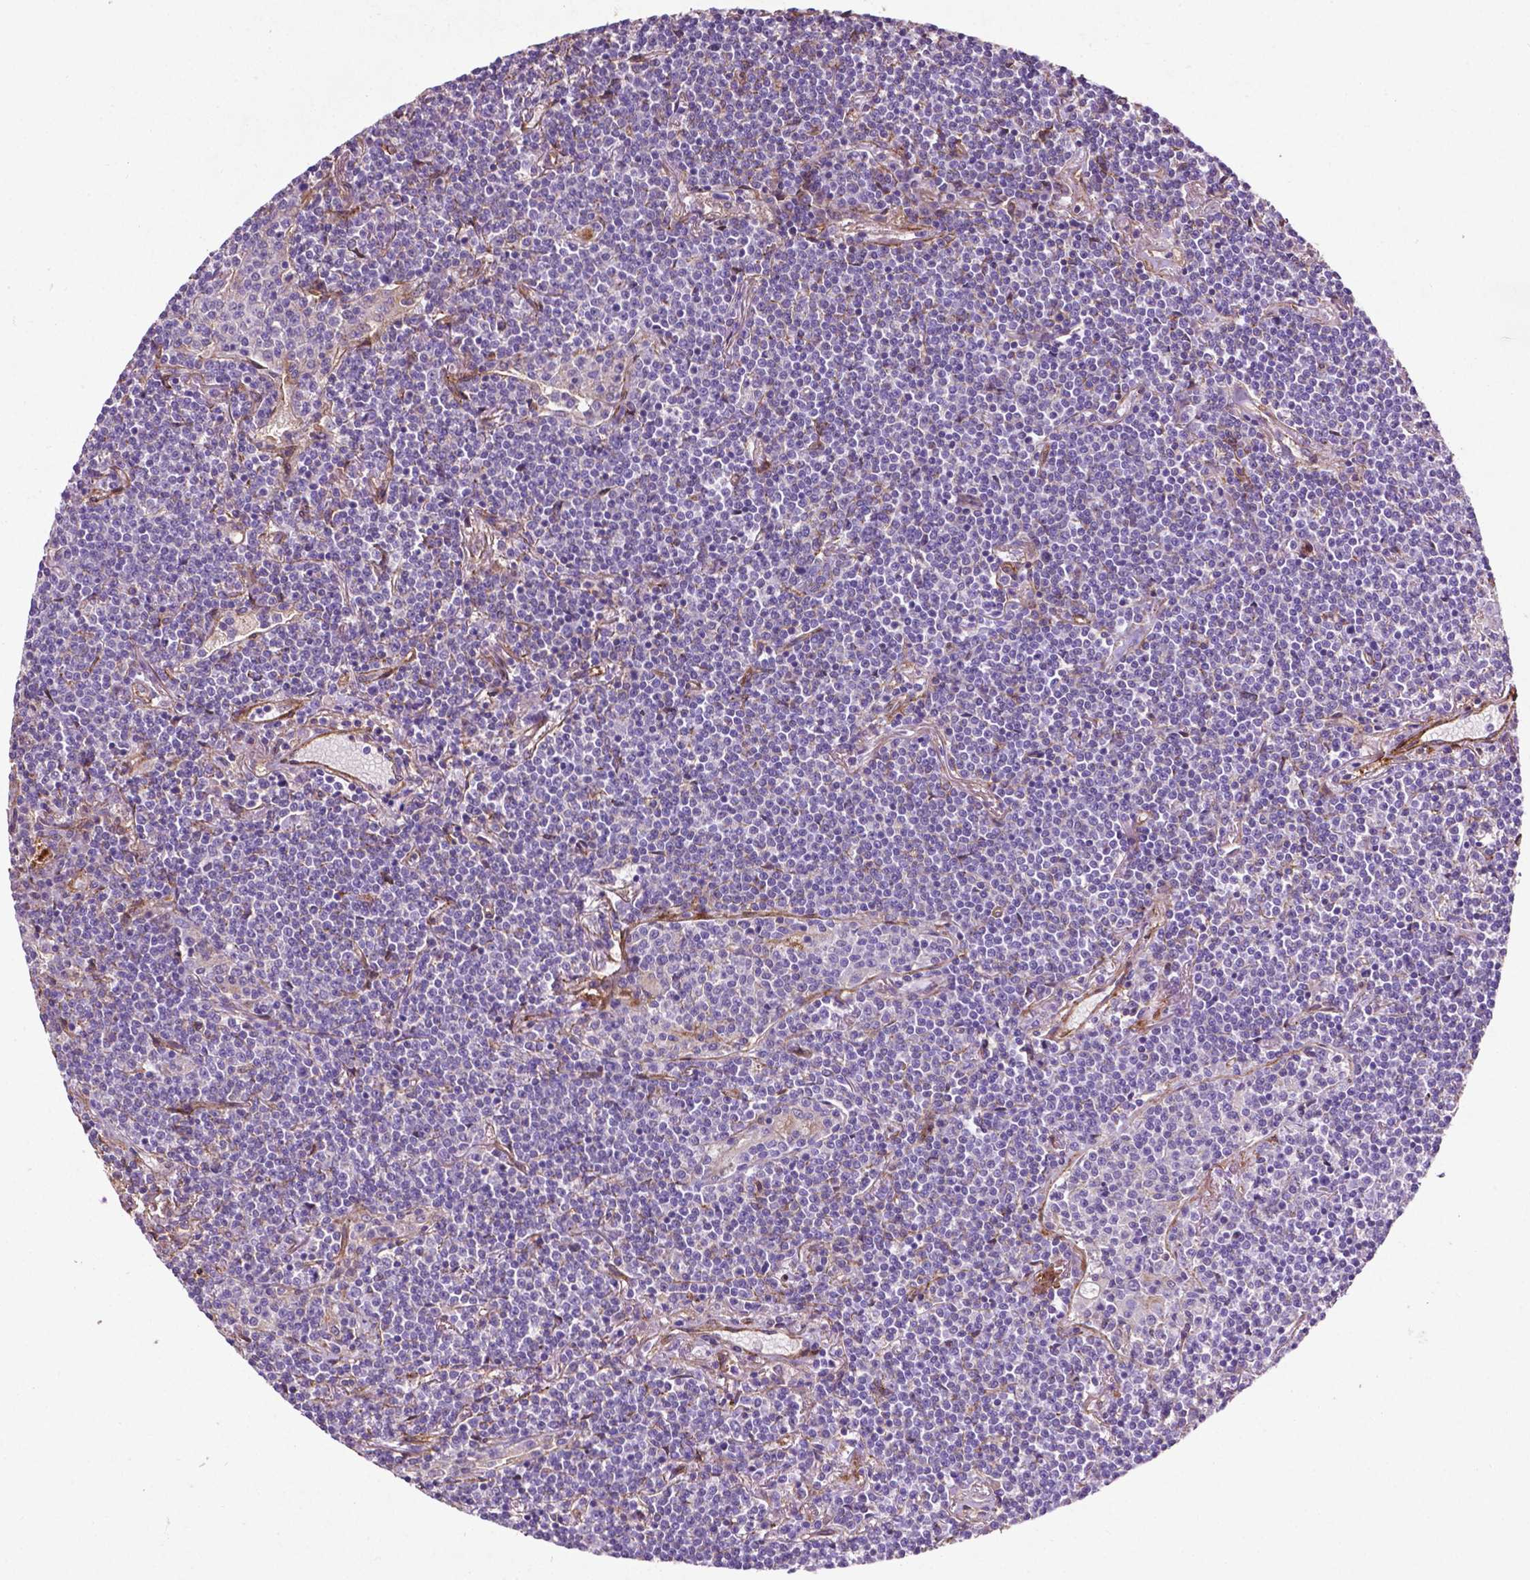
{"staining": {"intensity": "negative", "quantity": "none", "location": "none"}, "tissue": "lymphoma", "cell_type": "Tumor cells", "image_type": "cancer", "snomed": [{"axis": "morphology", "description": "Malignant lymphoma, non-Hodgkin's type, Low grade"}, {"axis": "topography", "description": "Lung"}], "caption": "A histopathology image of lymphoma stained for a protein shows no brown staining in tumor cells.", "gene": "RRAS", "patient": {"sex": "female", "age": 71}}